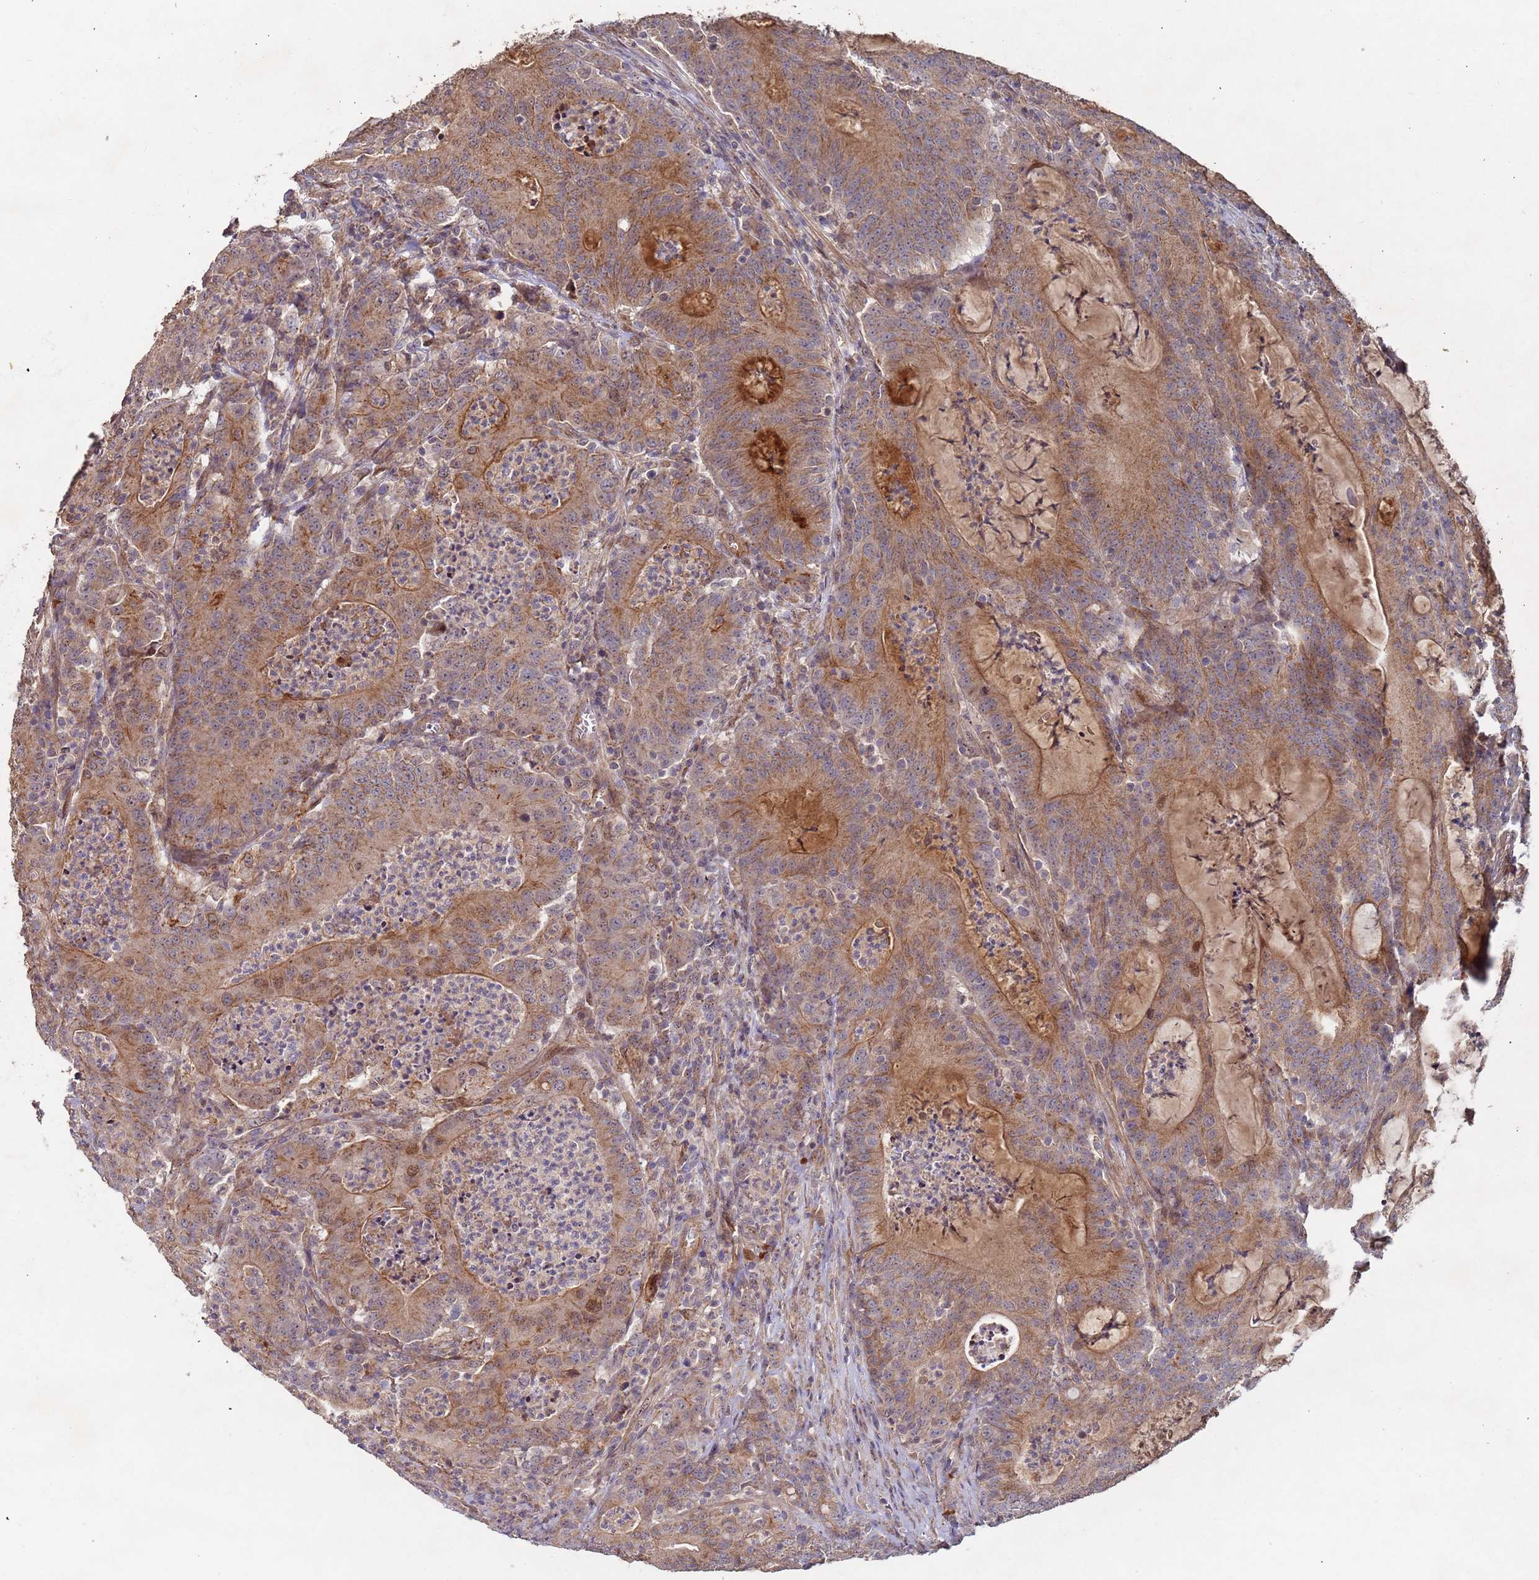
{"staining": {"intensity": "moderate", "quantity": ">75%", "location": "cytoplasmic/membranous"}, "tissue": "colorectal cancer", "cell_type": "Tumor cells", "image_type": "cancer", "snomed": [{"axis": "morphology", "description": "Adenocarcinoma, NOS"}, {"axis": "topography", "description": "Colon"}], "caption": "Colorectal cancer (adenocarcinoma) was stained to show a protein in brown. There is medium levels of moderate cytoplasmic/membranous positivity in about >75% of tumor cells.", "gene": "KANSL1L", "patient": {"sex": "male", "age": 83}}